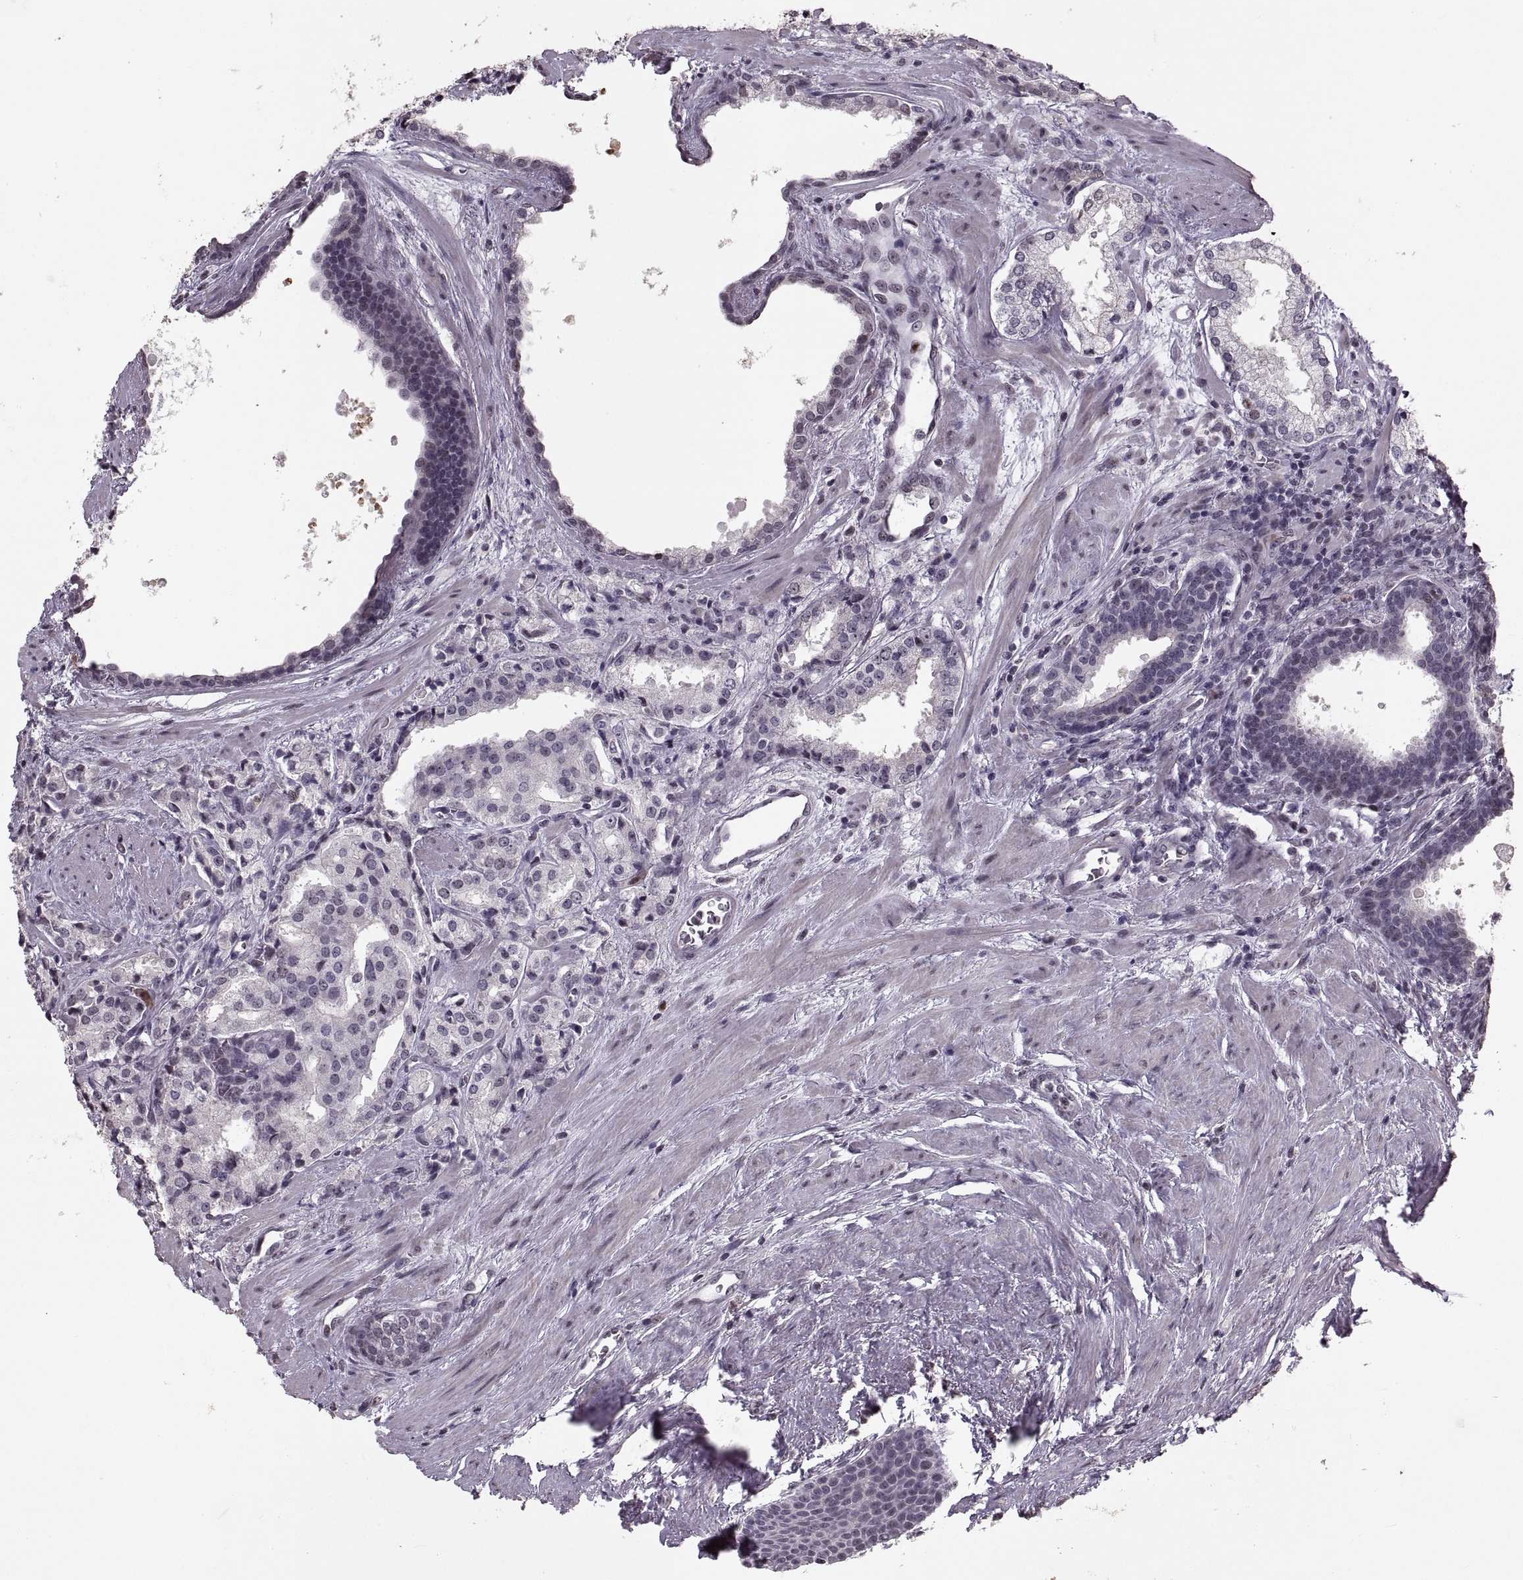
{"staining": {"intensity": "negative", "quantity": "none", "location": "none"}, "tissue": "prostate cancer", "cell_type": "Tumor cells", "image_type": "cancer", "snomed": [{"axis": "morphology", "description": "Adenocarcinoma, Low grade"}, {"axis": "topography", "description": "Prostate"}], "caption": "Immunohistochemical staining of prostate adenocarcinoma (low-grade) reveals no significant positivity in tumor cells. Brightfield microscopy of IHC stained with DAB (3,3'-diaminobenzidine) (brown) and hematoxylin (blue), captured at high magnification.", "gene": "PALS1", "patient": {"sex": "male", "age": 56}}